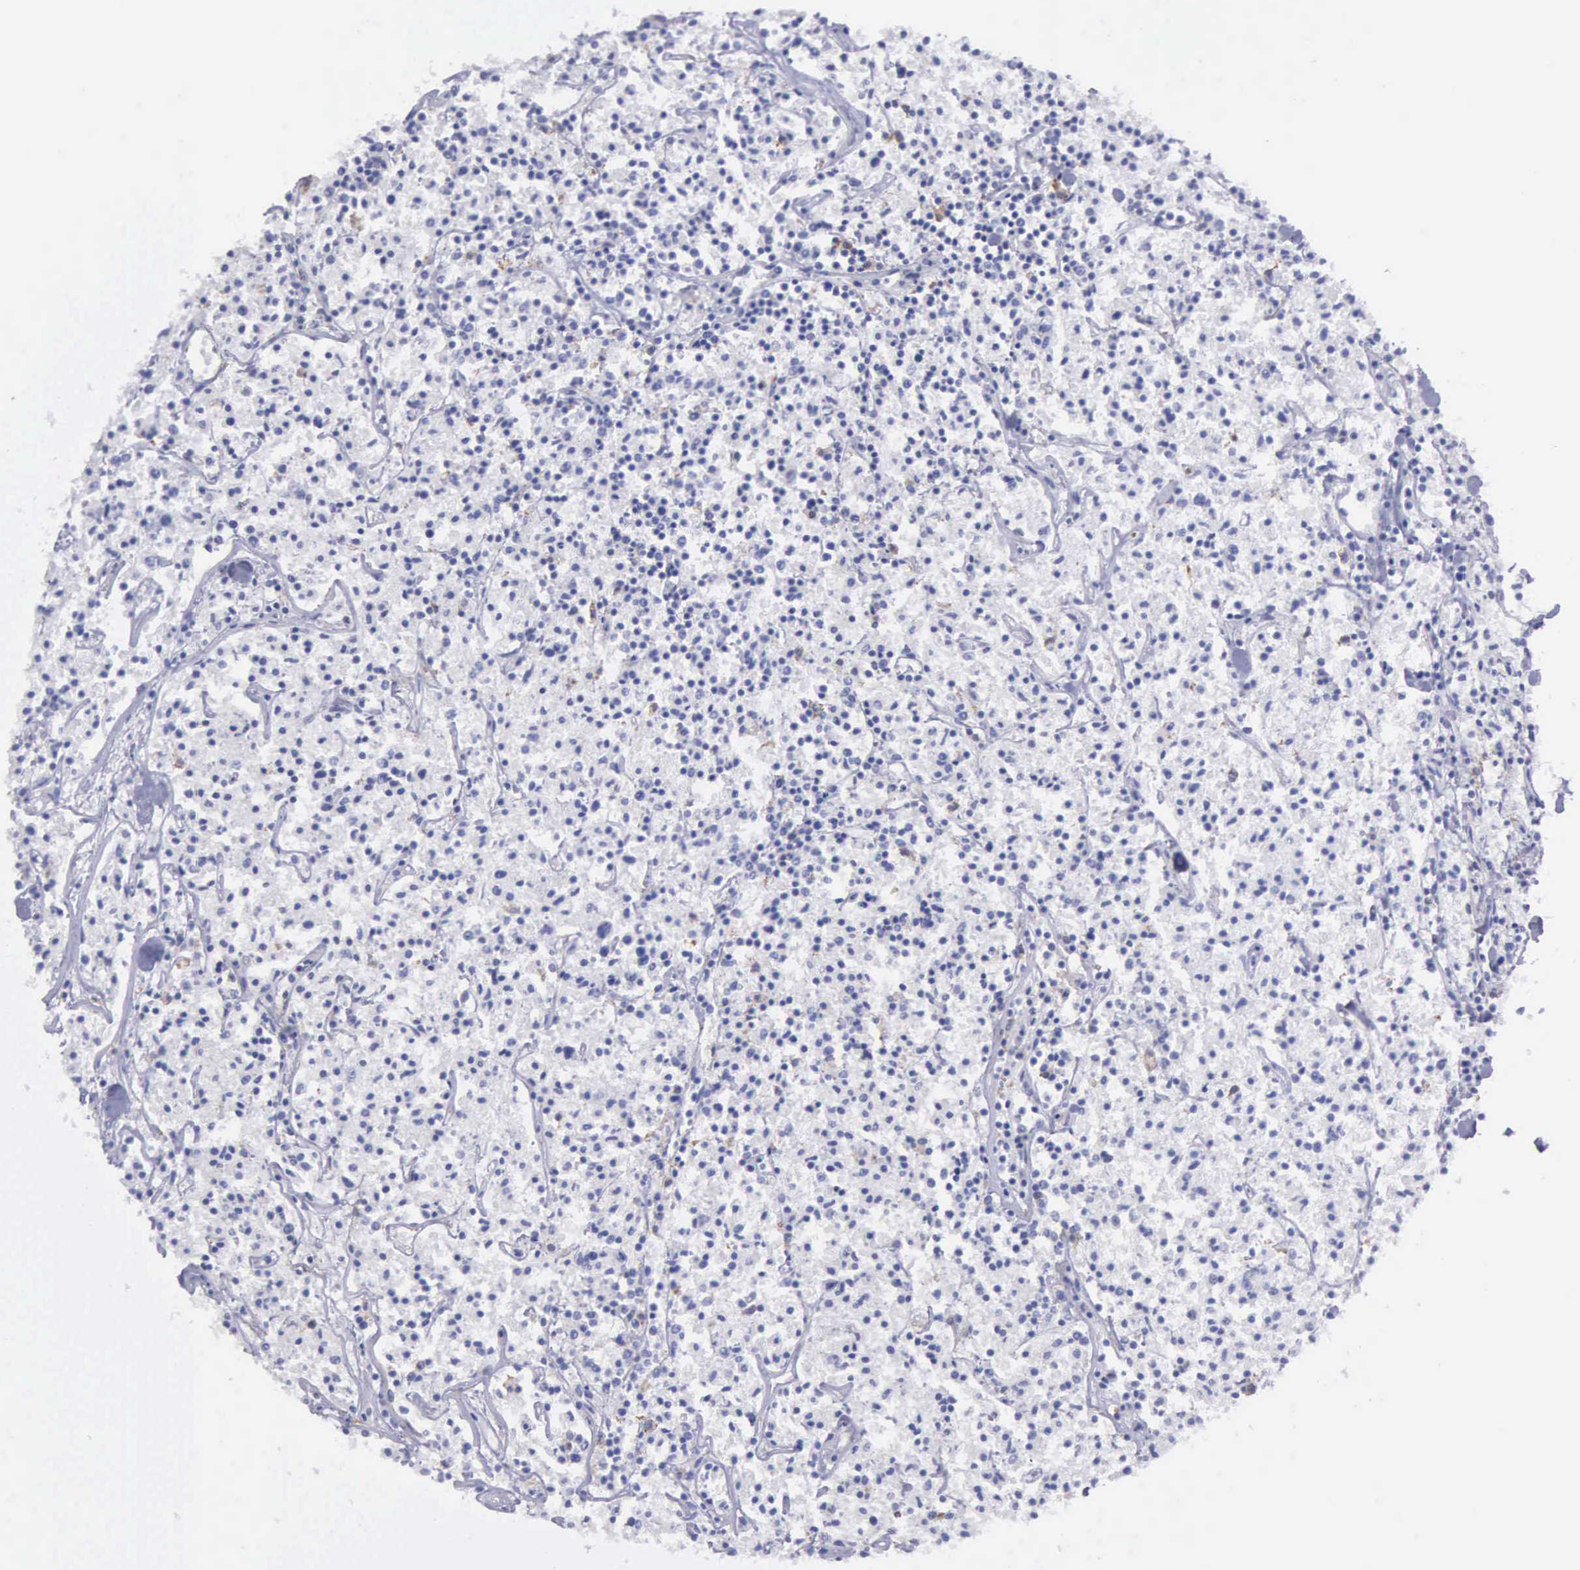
{"staining": {"intensity": "negative", "quantity": "none", "location": "none"}, "tissue": "lymphoma", "cell_type": "Tumor cells", "image_type": "cancer", "snomed": [{"axis": "morphology", "description": "Malignant lymphoma, non-Hodgkin's type, Low grade"}, {"axis": "topography", "description": "Small intestine"}], "caption": "Immunohistochemistry of low-grade malignant lymphoma, non-Hodgkin's type exhibits no positivity in tumor cells.", "gene": "TYRP1", "patient": {"sex": "female", "age": 59}}